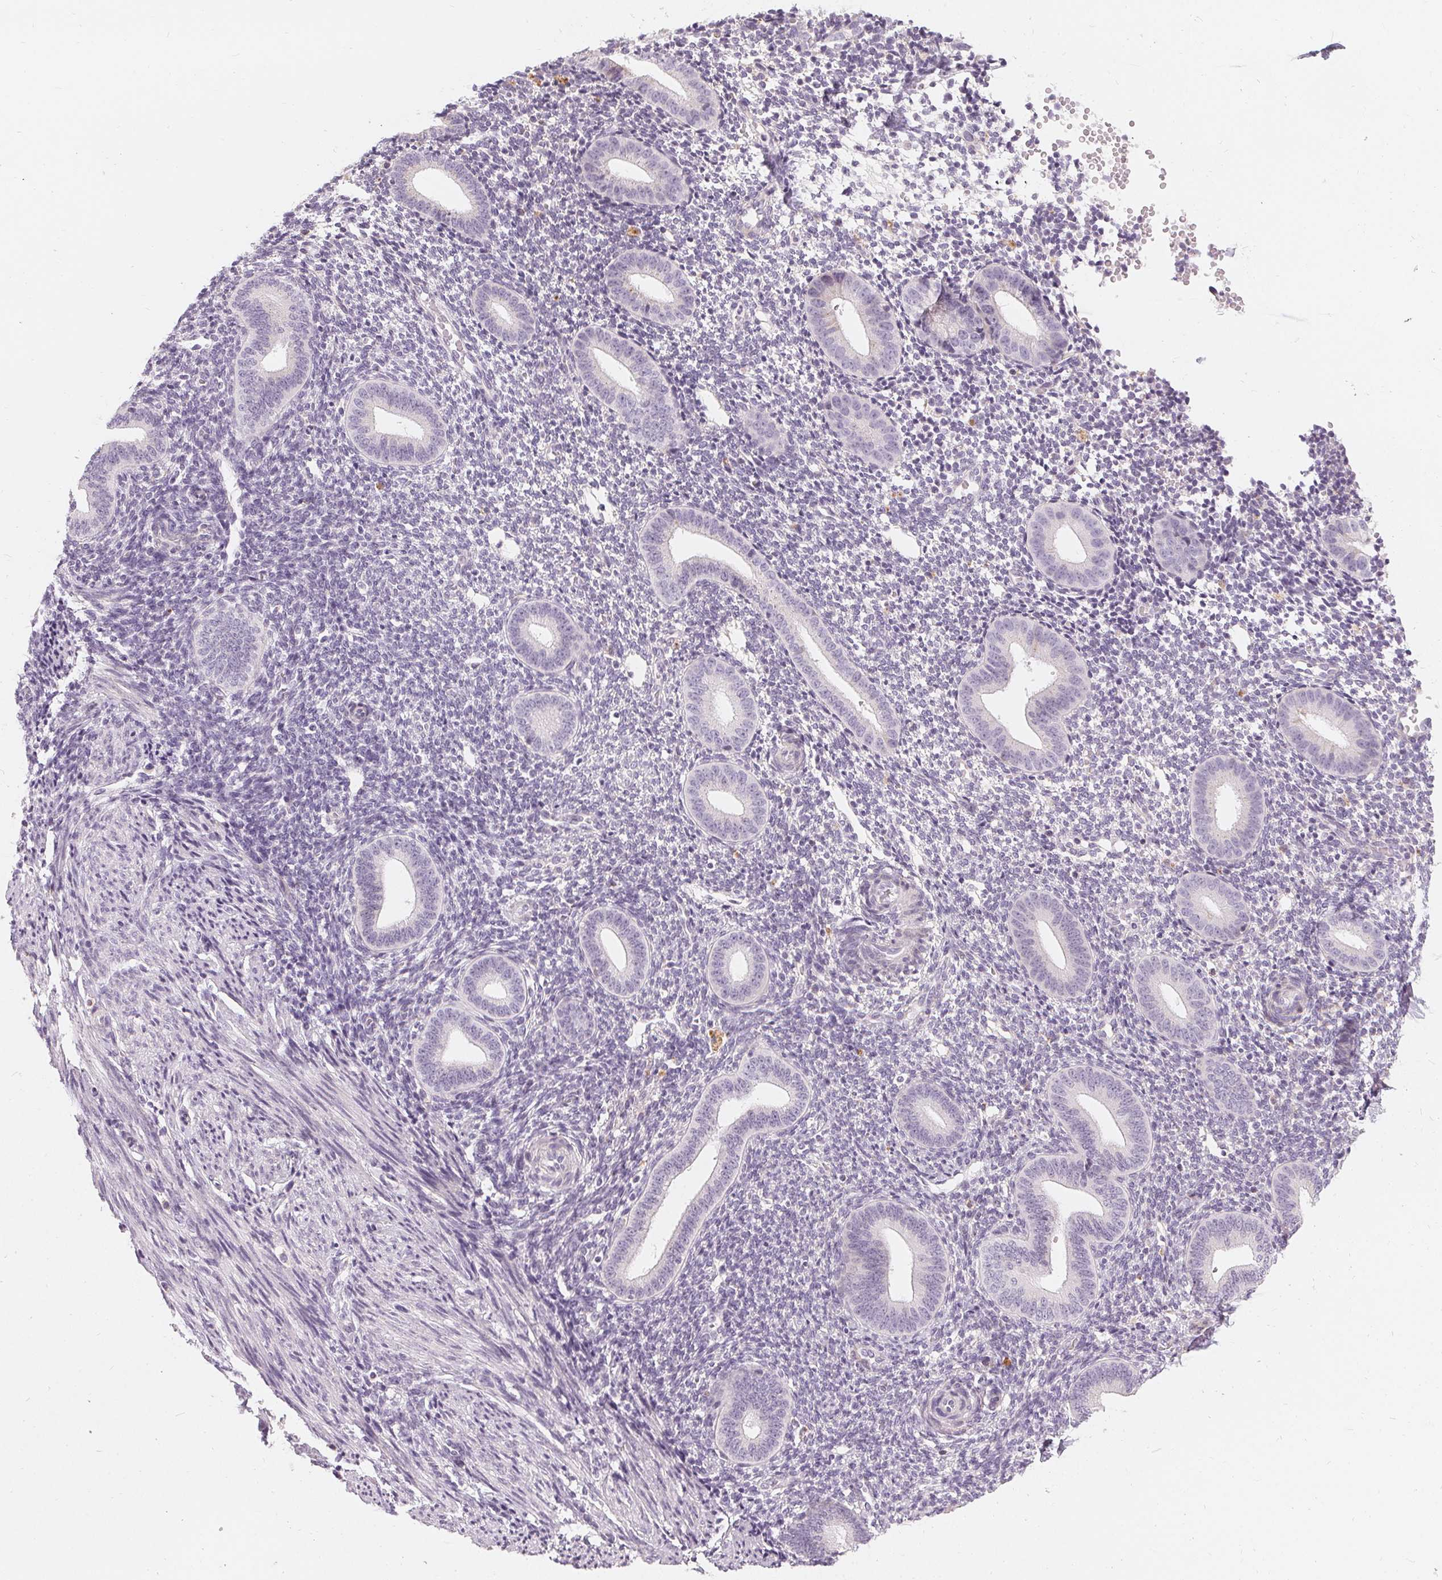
{"staining": {"intensity": "negative", "quantity": "none", "location": "none"}, "tissue": "endometrium", "cell_type": "Cells in endometrial stroma", "image_type": "normal", "snomed": [{"axis": "morphology", "description": "Normal tissue, NOS"}, {"axis": "topography", "description": "Endometrium"}], "caption": "This micrograph is of benign endometrium stained with immunohistochemistry (IHC) to label a protein in brown with the nuclei are counter-stained blue. There is no positivity in cells in endometrial stroma.", "gene": "HOPX", "patient": {"sex": "female", "age": 40}}